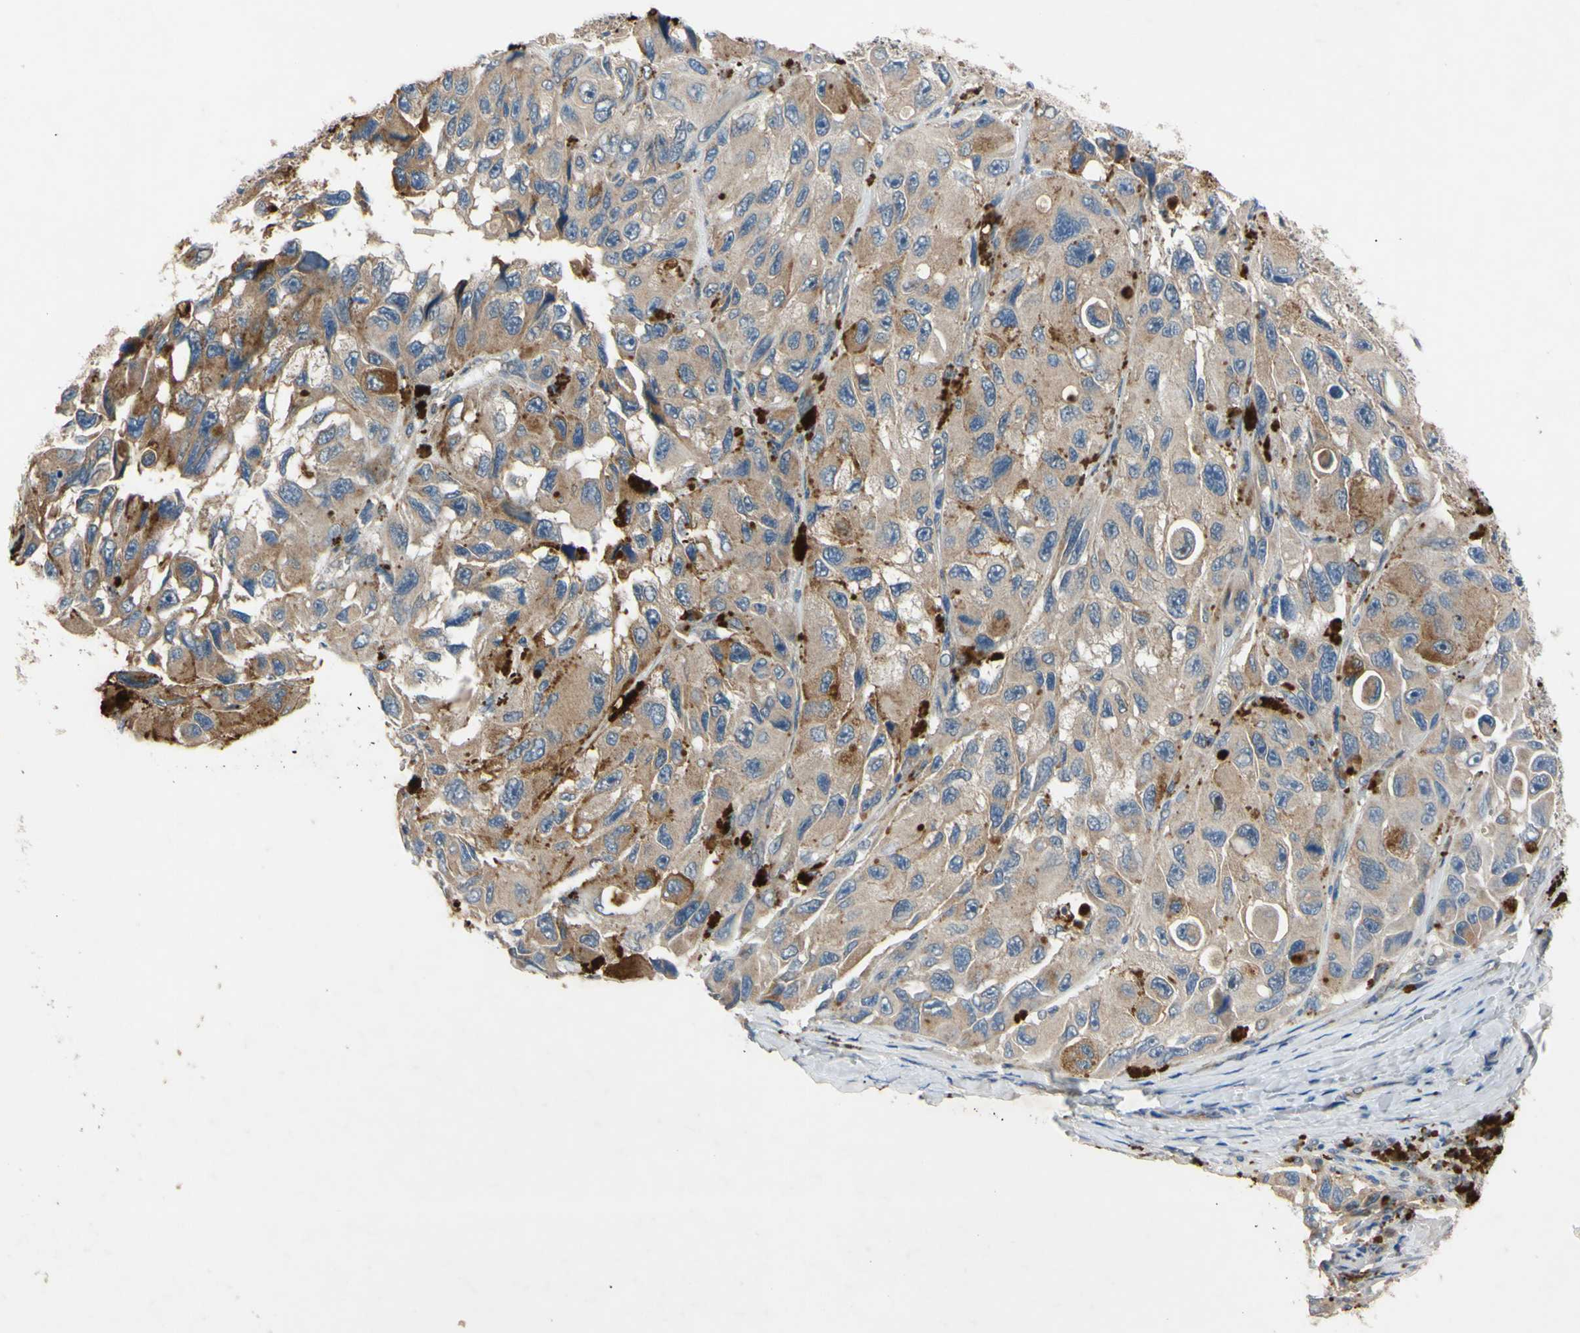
{"staining": {"intensity": "moderate", "quantity": ">75%", "location": "cytoplasmic/membranous"}, "tissue": "melanoma", "cell_type": "Tumor cells", "image_type": "cancer", "snomed": [{"axis": "morphology", "description": "Malignant melanoma, NOS"}, {"axis": "topography", "description": "Skin"}], "caption": "Immunohistochemical staining of human malignant melanoma demonstrates medium levels of moderate cytoplasmic/membranous positivity in approximately >75% of tumor cells.", "gene": "HILPDA", "patient": {"sex": "female", "age": 73}}